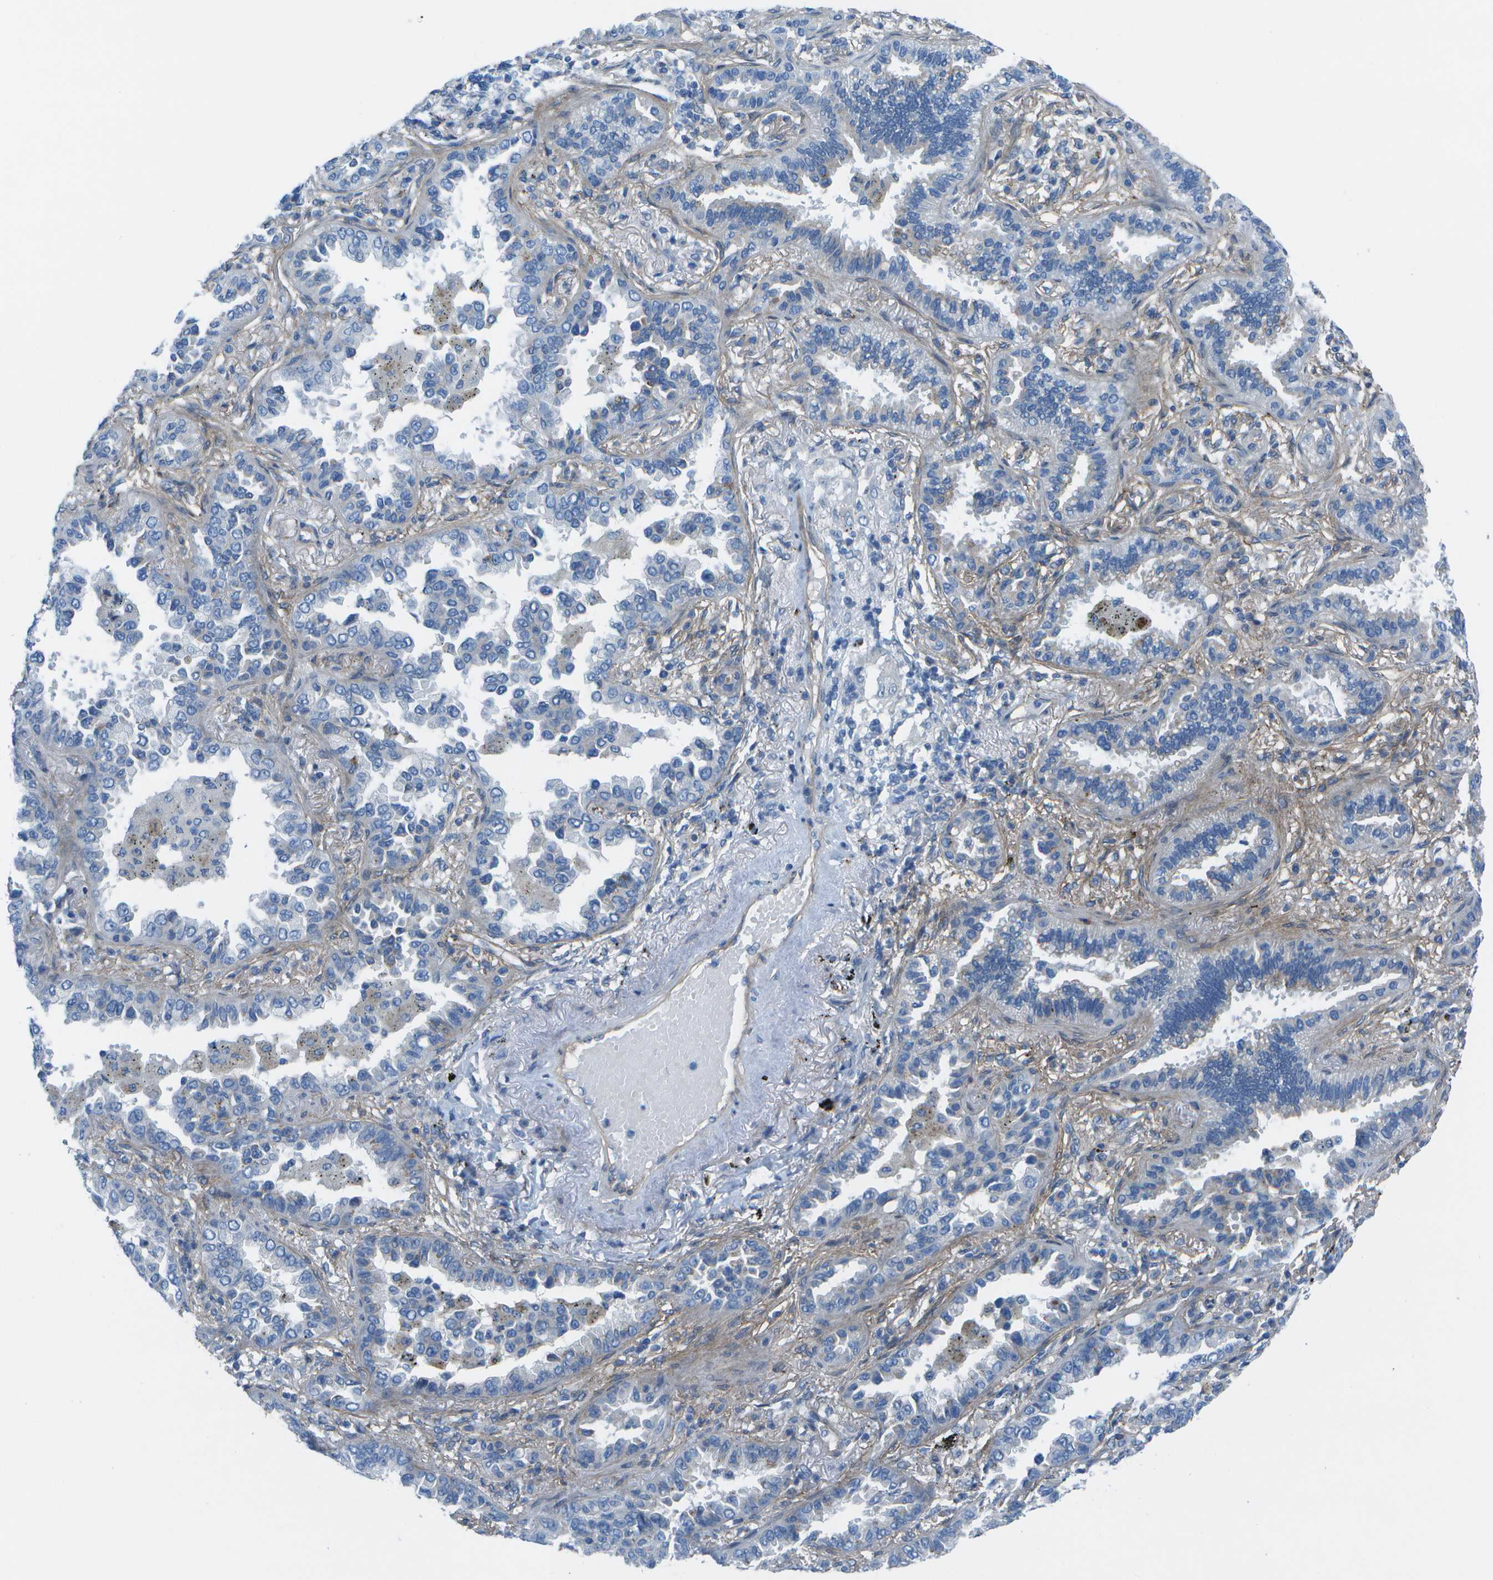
{"staining": {"intensity": "negative", "quantity": "none", "location": "none"}, "tissue": "lung cancer", "cell_type": "Tumor cells", "image_type": "cancer", "snomed": [{"axis": "morphology", "description": "Normal tissue, NOS"}, {"axis": "morphology", "description": "Adenocarcinoma, NOS"}, {"axis": "topography", "description": "Lung"}], "caption": "Immunohistochemical staining of adenocarcinoma (lung) demonstrates no significant positivity in tumor cells.", "gene": "SORBS3", "patient": {"sex": "male", "age": 59}}